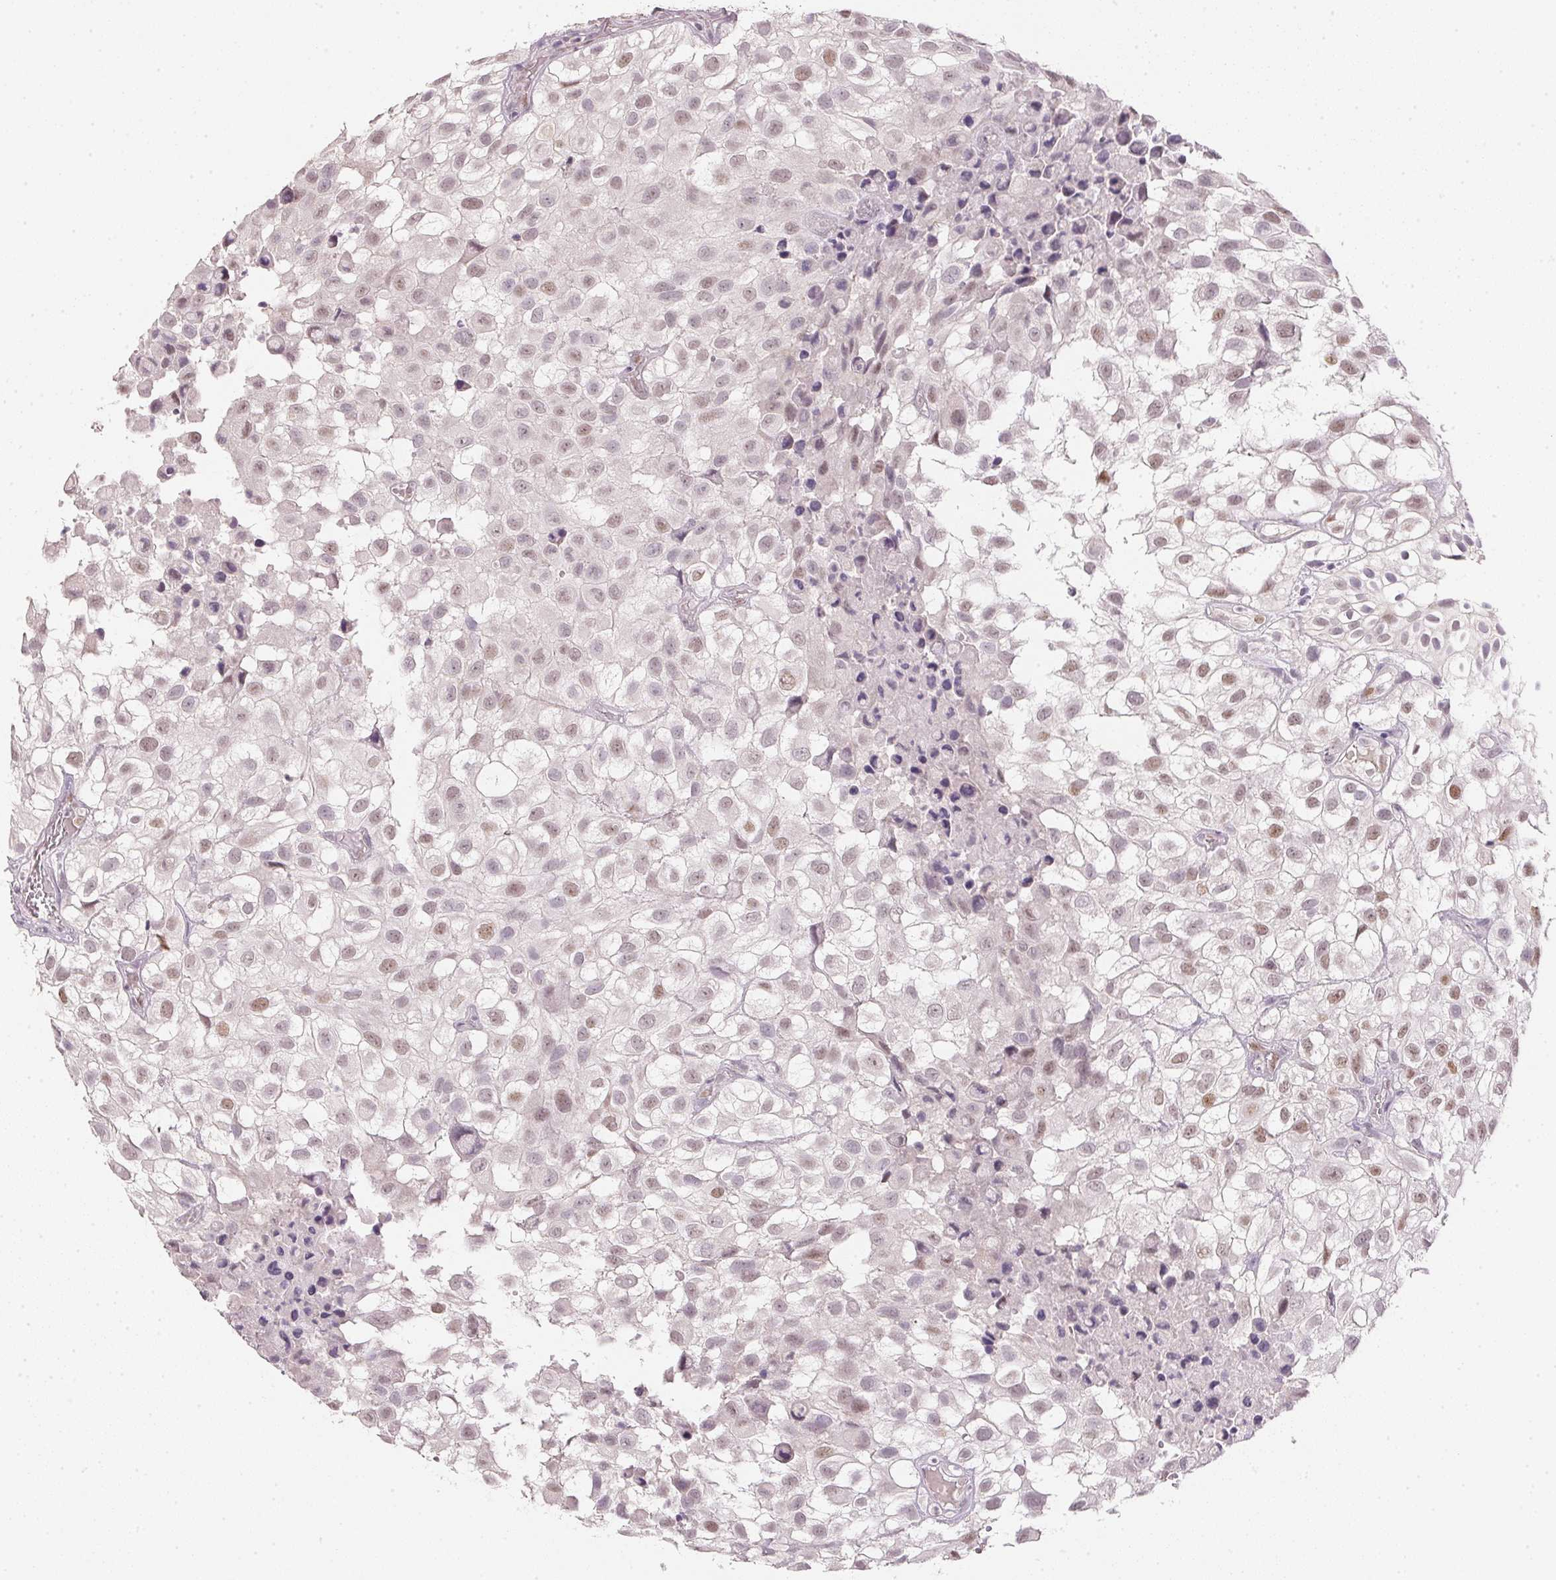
{"staining": {"intensity": "weak", "quantity": "25%-75%", "location": "nuclear"}, "tissue": "urothelial cancer", "cell_type": "Tumor cells", "image_type": "cancer", "snomed": [{"axis": "morphology", "description": "Urothelial carcinoma, High grade"}, {"axis": "topography", "description": "Urinary bladder"}], "caption": "Protein staining demonstrates weak nuclear staining in approximately 25%-75% of tumor cells in high-grade urothelial carcinoma.", "gene": "POLR3G", "patient": {"sex": "male", "age": 56}}